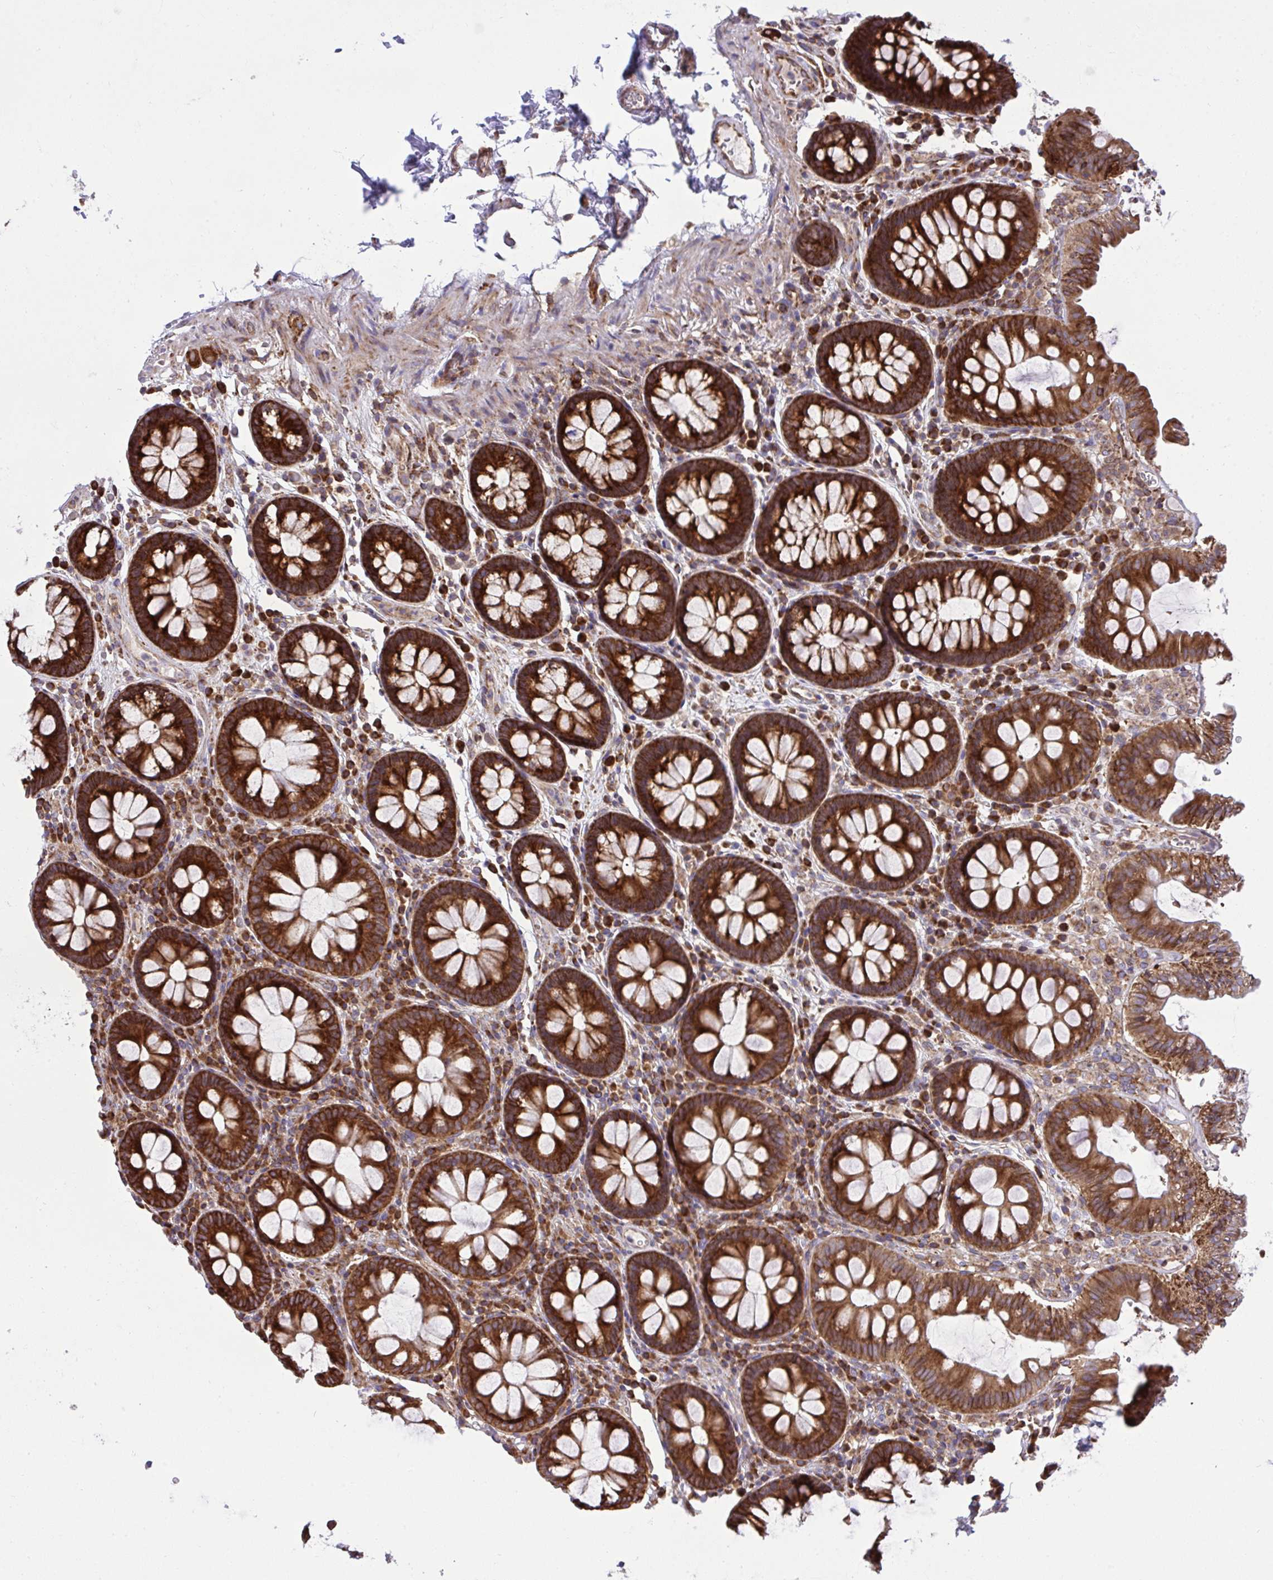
{"staining": {"intensity": "moderate", "quantity": ">75%", "location": "cytoplasmic/membranous"}, "tissue": "colon", "cell_type": "Endothelial cells", "image_type": "normal", "snomed": [{"axis": "morphology", "description": "Normal tissue, NOS"}, {"axis": "topography", "description": "Colon"}, {"axis": "topography", "description": "Peripheral nerve tissue"}], "caption": "Benign colon shows moderate cytoplasmic/membranous staining in approximately >75% of endothelial cells, visualized by immunohistochemistry. Immunohistochemistry stains the protein in brown and the nuclei are stained blue.", "gene": "NMNAT3", "patient": {"sex": "male", "age": 84}}